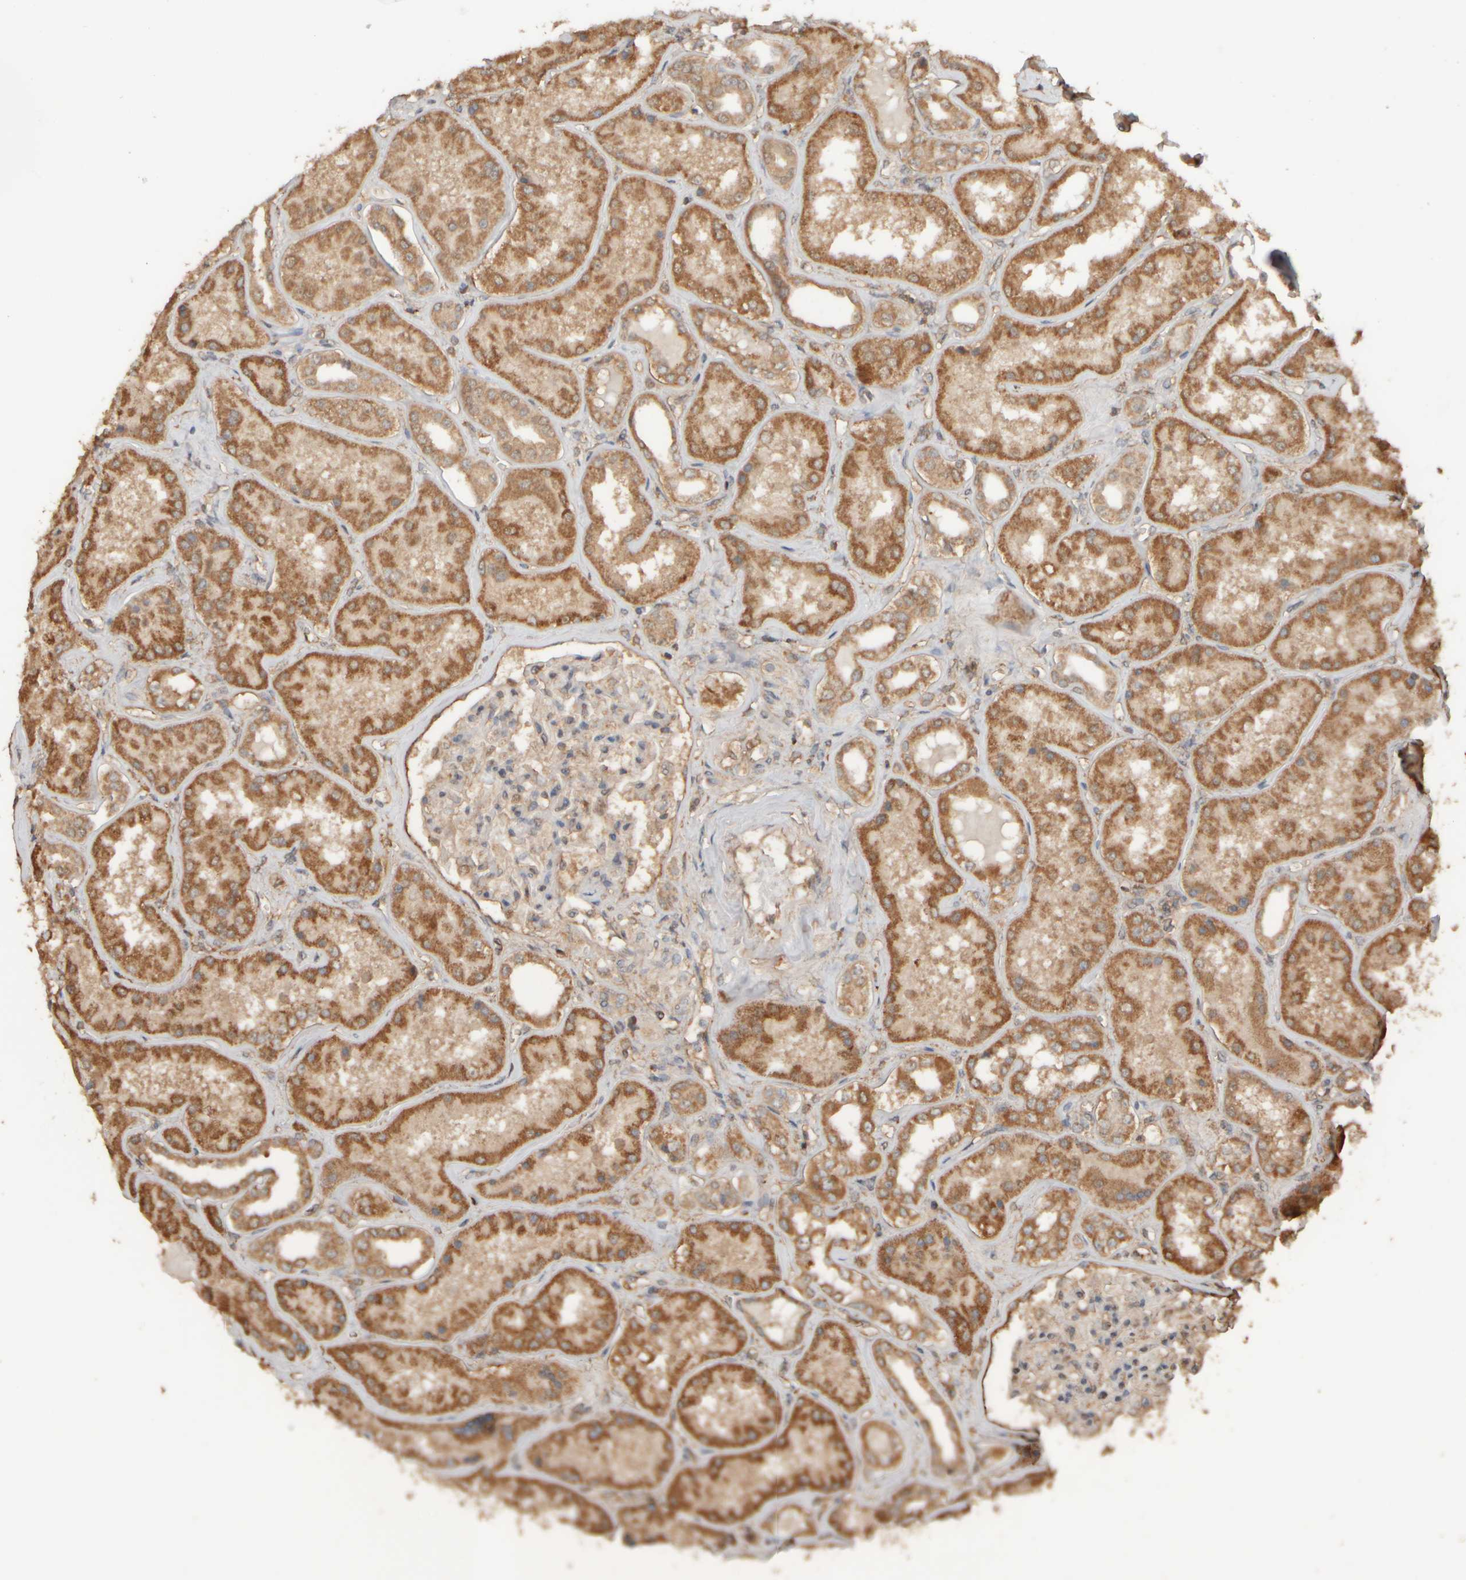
{"staining": {"intensity": "weak", "quantity": "<25%", "location": "cytoplasmic/membranous"}, "tissue": "kidney", "cell_type": "Cells in glomeruli", "image_type": "normal", "snomed": [{"axis": "morphology", "description": "Normal tissue, NOS"}, {"axis": "topography", "description": "Kidney"}], "caption": "IHC of unremarkable human kidney exhibits no staining in cells in glomeruli.", "gene": "EIF2B3", "patient": {"sex": "female", "age": 56}}